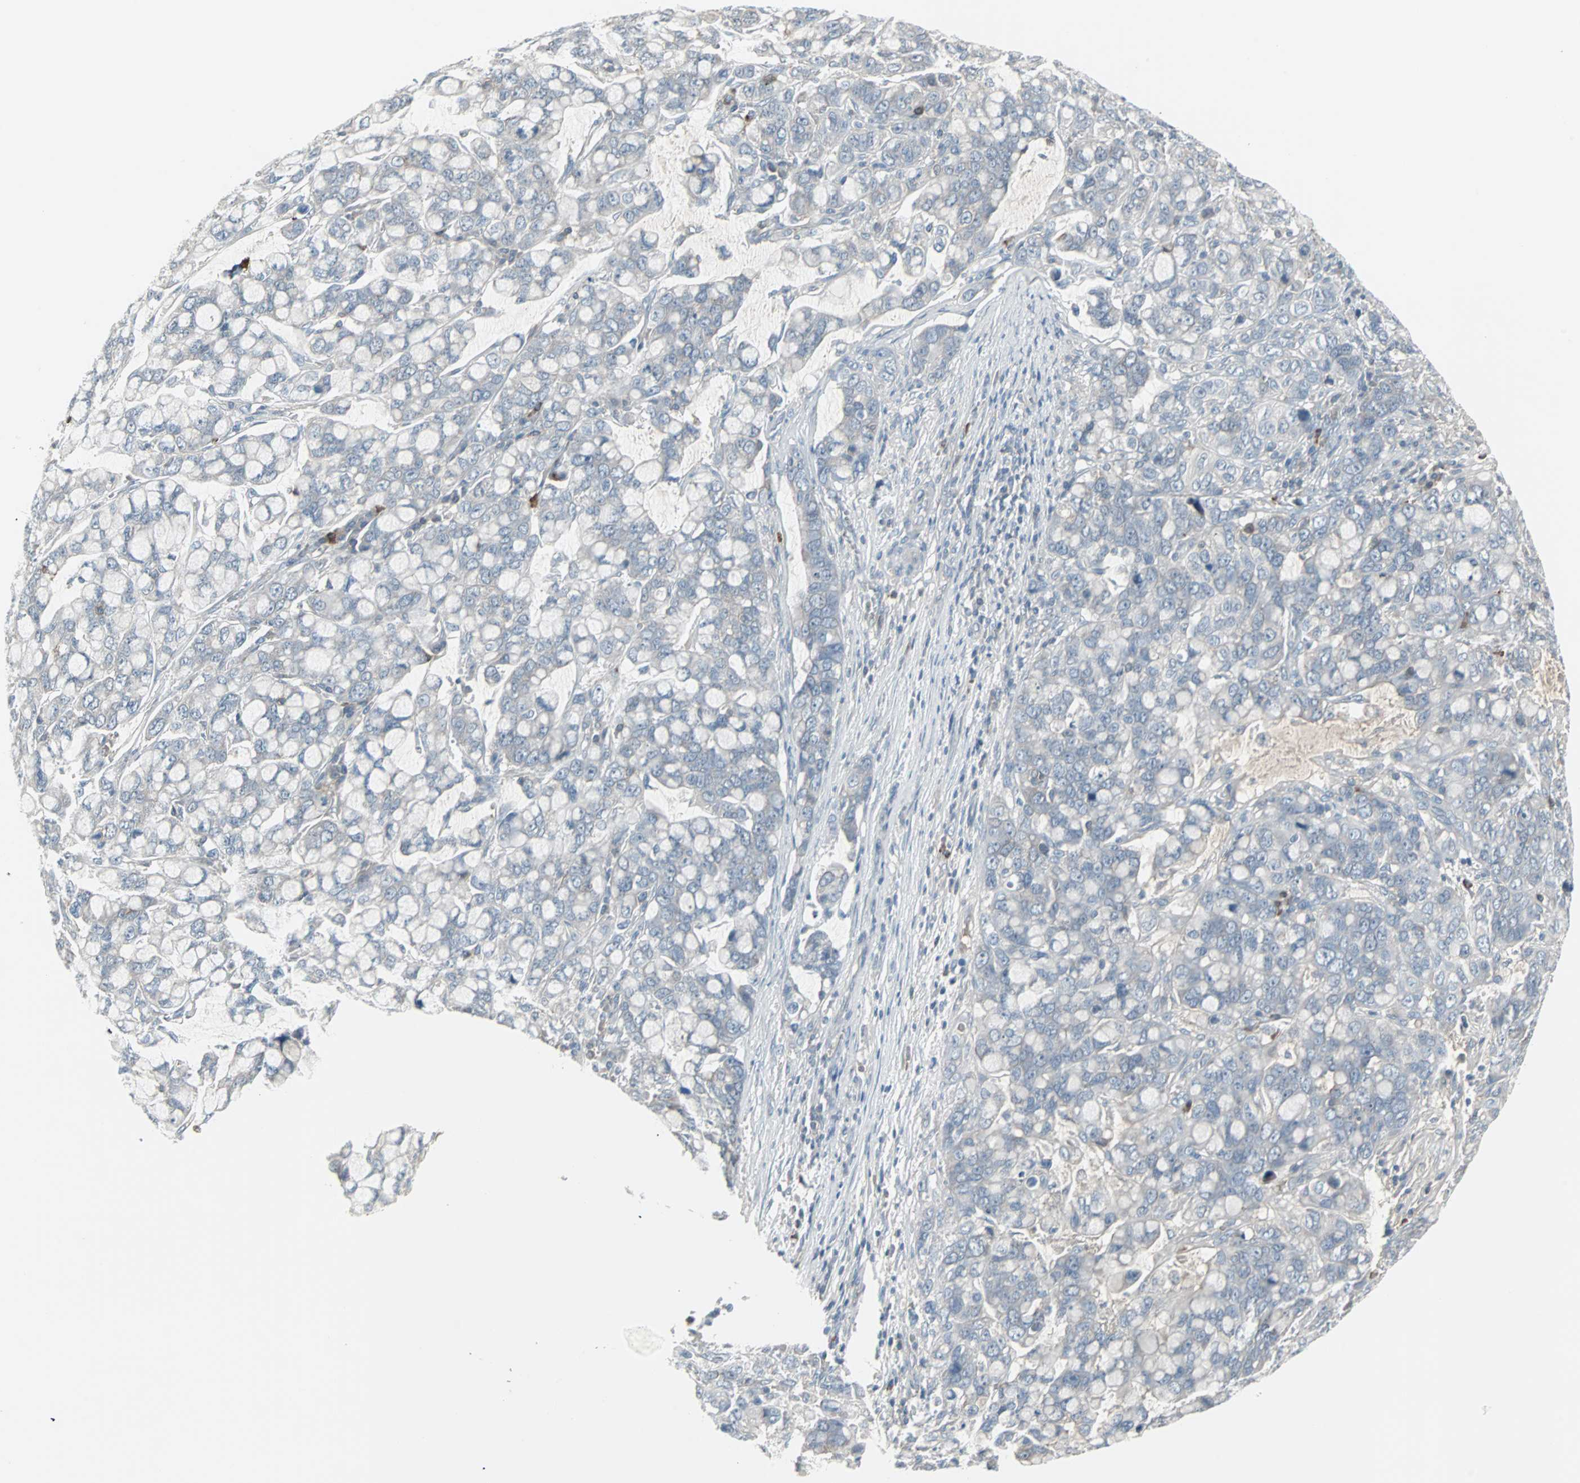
{"staining": {"intensity": "negative", "quantity": "none", "location": "none"}, "tissue": "stomach cancer", "cell_type": "Tumor cells", "image_type": "cancer", "snomed": [{"axis": "morphology", "description": "Adenocarcinoma, NOS"}, {"axis": "topography", "description": "Stomach, lower"}], "caption": "A photomicrograph of adenocarcinoma (stomach) stained for a protein displays no brown staining in tumor cells.", "gene": "ZSCAN32", "patient": {"sex": "male", "age": 84}}